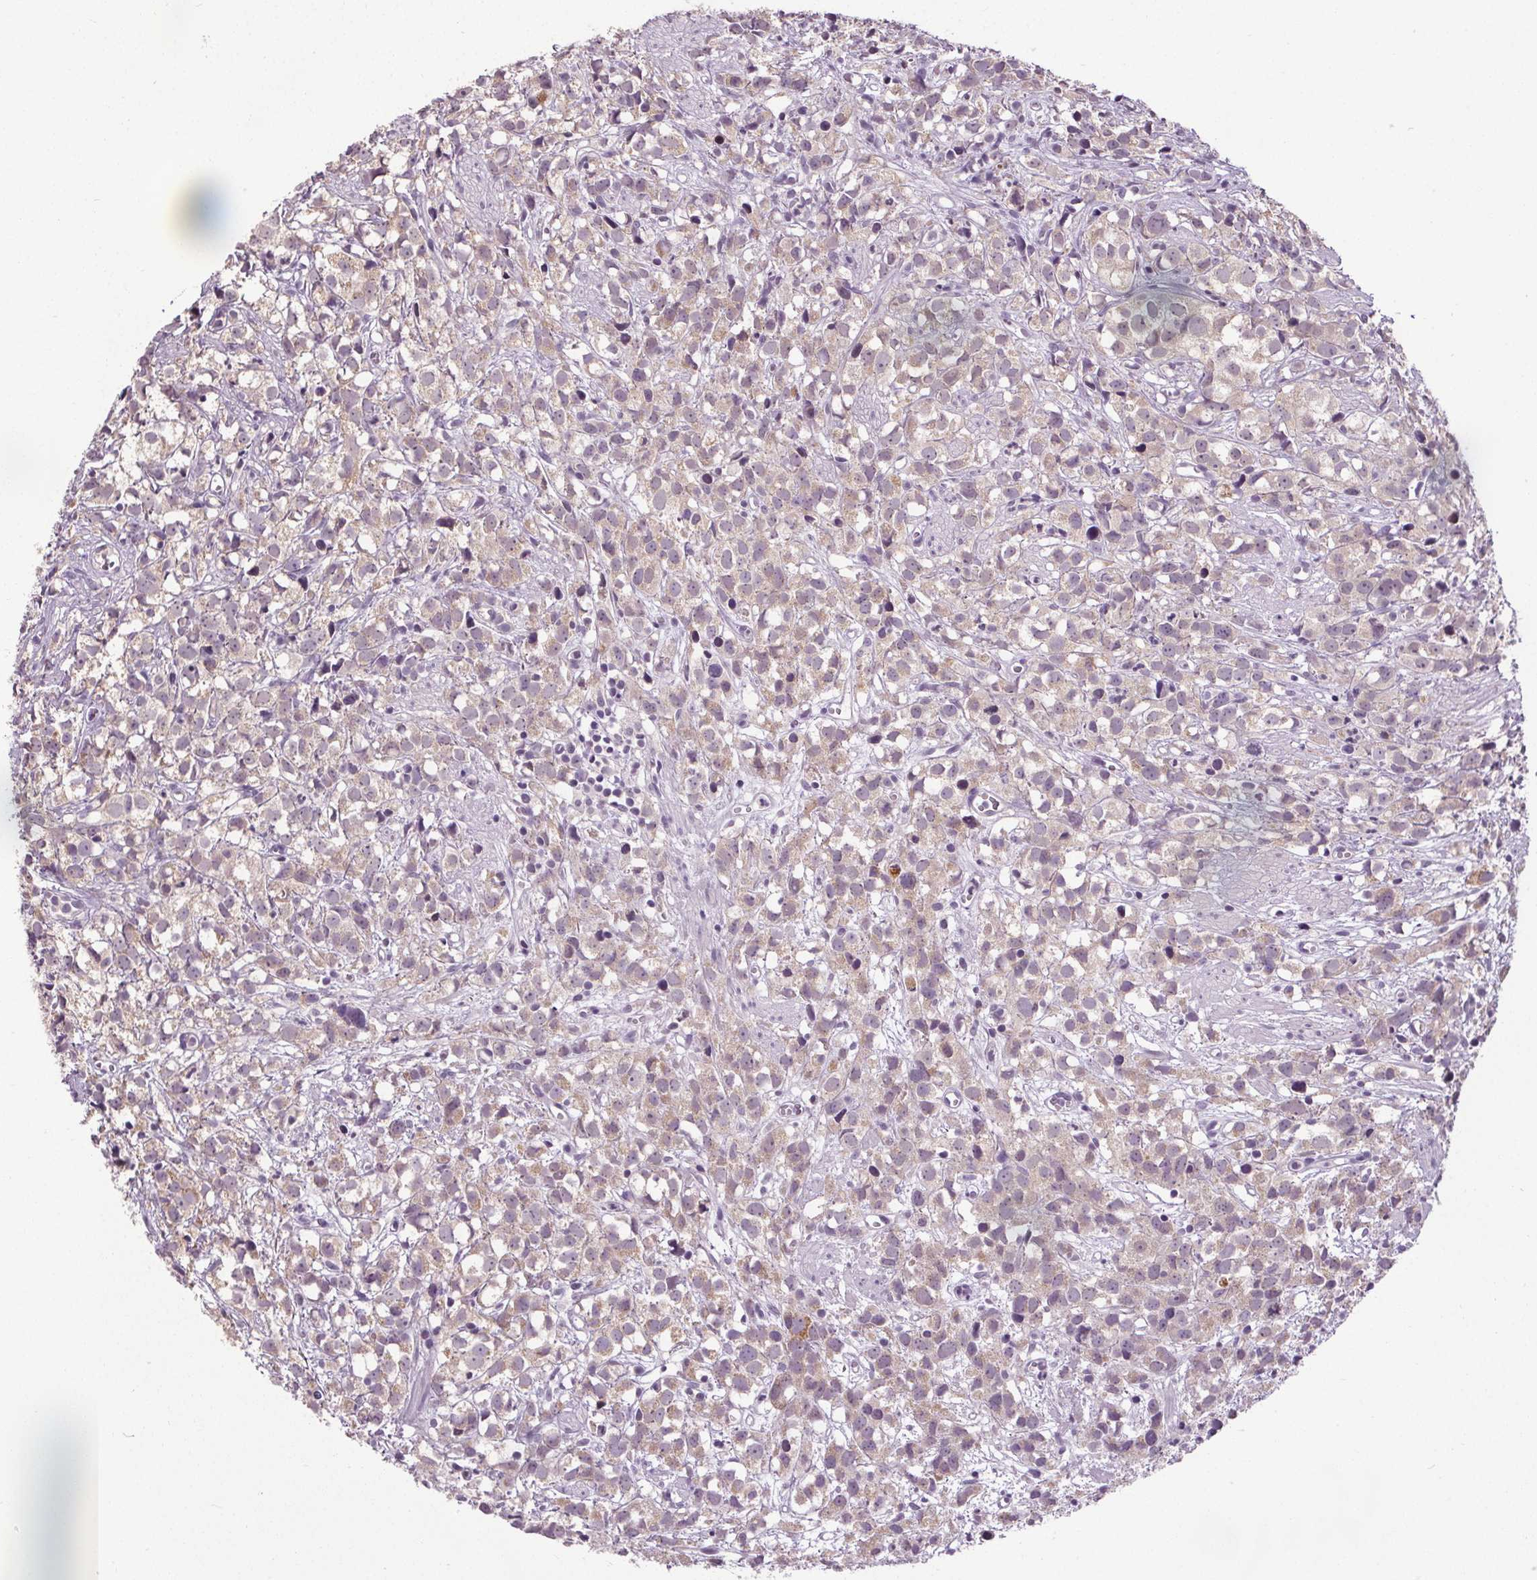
{"staining": {"intensity": "weak", "quantity": "25%-75%", "location": "cytoplasmic/membranous"}, "tissue": "prostate cancer", "cell_type": "Tumor cells", "image_type": "cancer", "snomed": [{"axis": "morphology", "description": "Adenocarcinoma, High grade"}, {"axis": "topography", "description": "Prostate"}], "caption": "This is a micrograph of immunohistochemistry (IHC) staining of high-grade adenocarcinoma (prostate), which shows weak expression in the cytoplasmic/membranous of tumor cells.", "gene": "SLC2A9", "patient": {"sex": "male", "age": 68}}